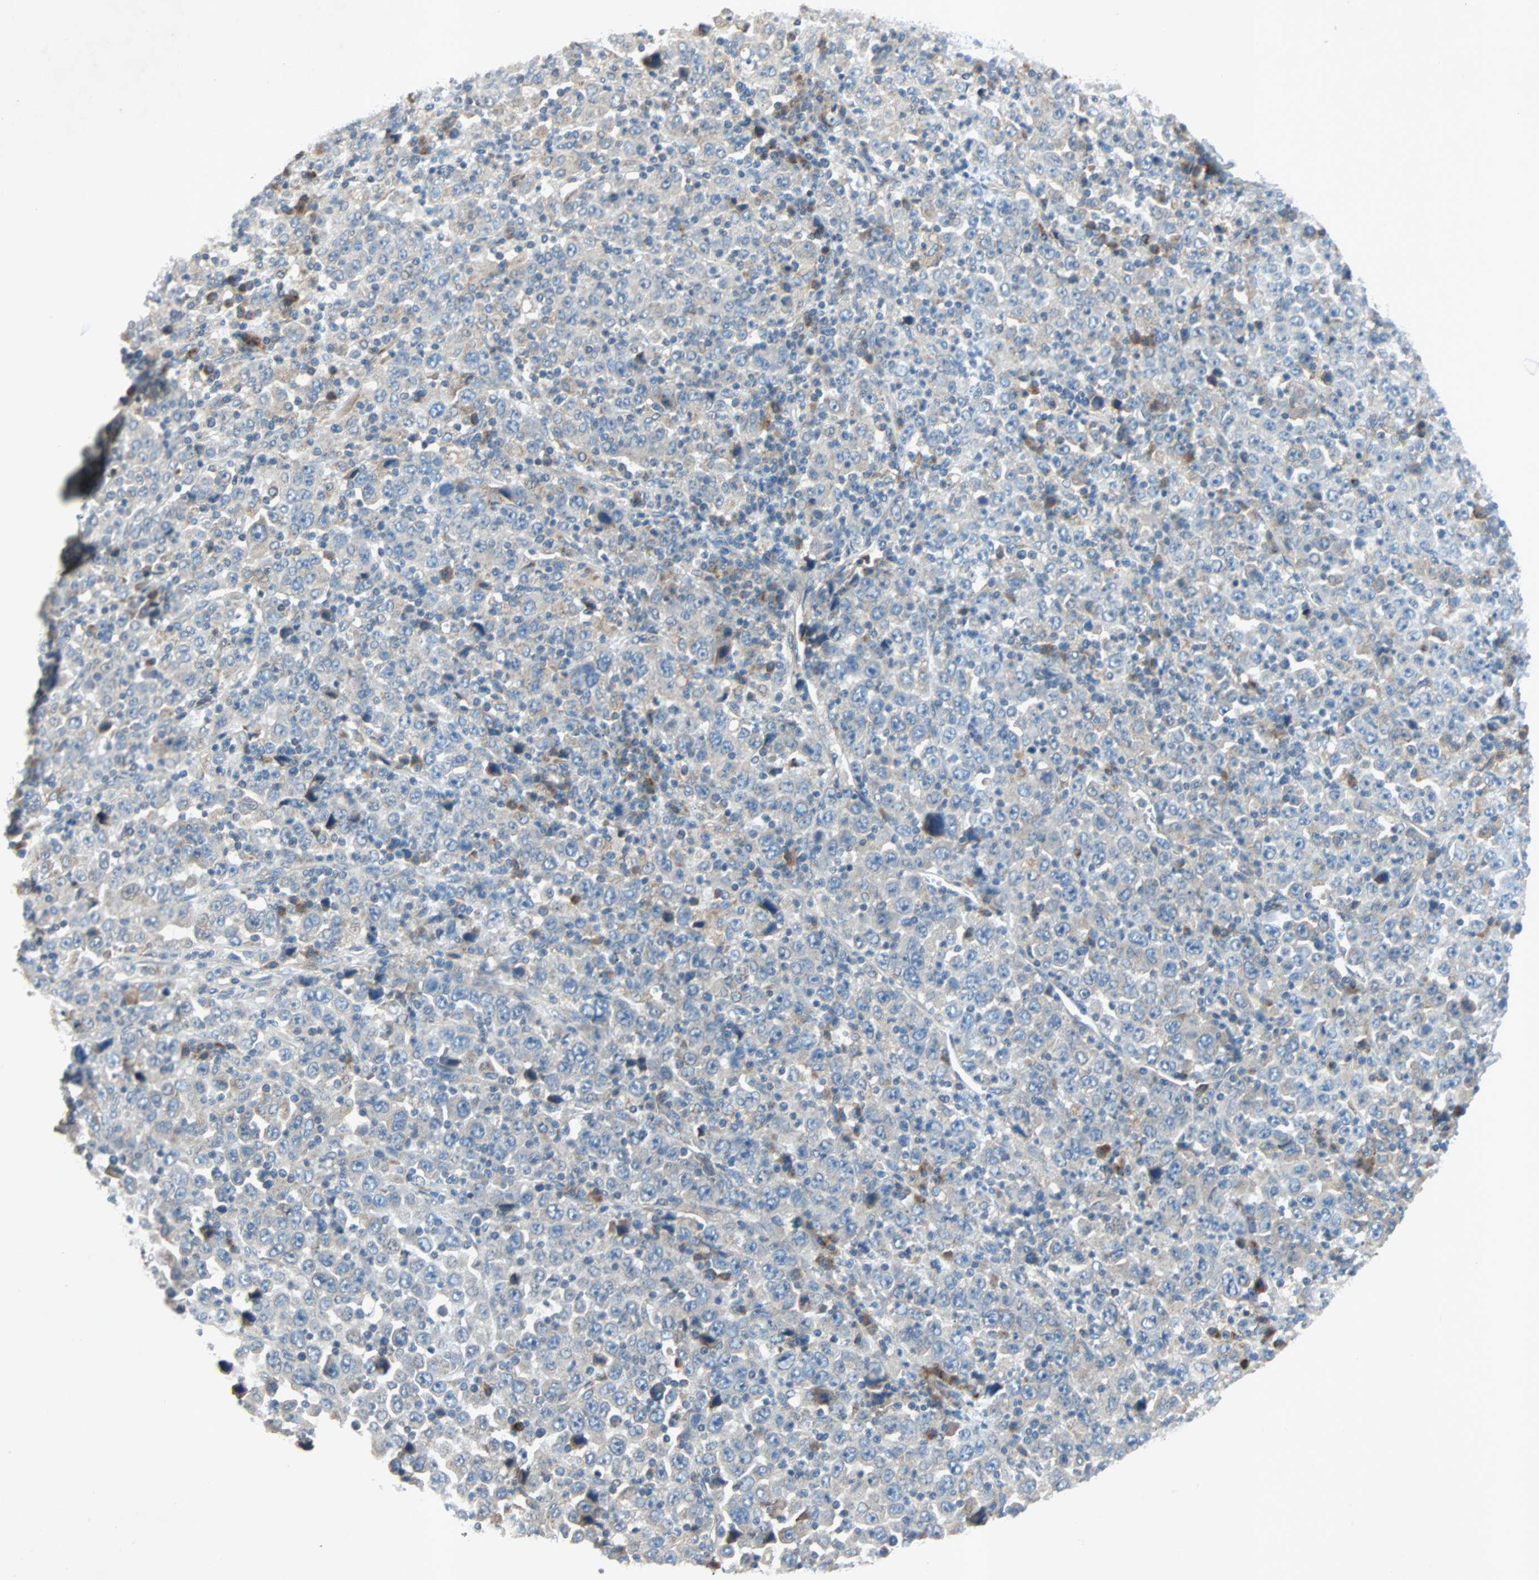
{"staining": {"intensity": "weak", "quantity": "25%-75%", "location": "cytoplasmic/membranous"}, "tissue": "stomach cancer", "cell_type": "Tumor cells", "image_type": "cancer", "snomed": [{"axis": "morphology", "description": "Normal tissue, NOS"}, {"axis": "morphology", "description": "Adenocarcinoma, NOS"}, {"axis": "topography", "description": "Stomach, upper"}, {"axis": "topography", "description": "Stomach"}], "caption": "Immunohistochemistry (IHC) histopathology image of stomach cancer (adenocarcinoma) stained for a protein (brown), which demonstrates low levels of weak cytoplasmic/membranous staining in approximately 25%-75% of tumor cells.", "gene": "XYLT1", "patient": {"sex": "male", "age": 59}}